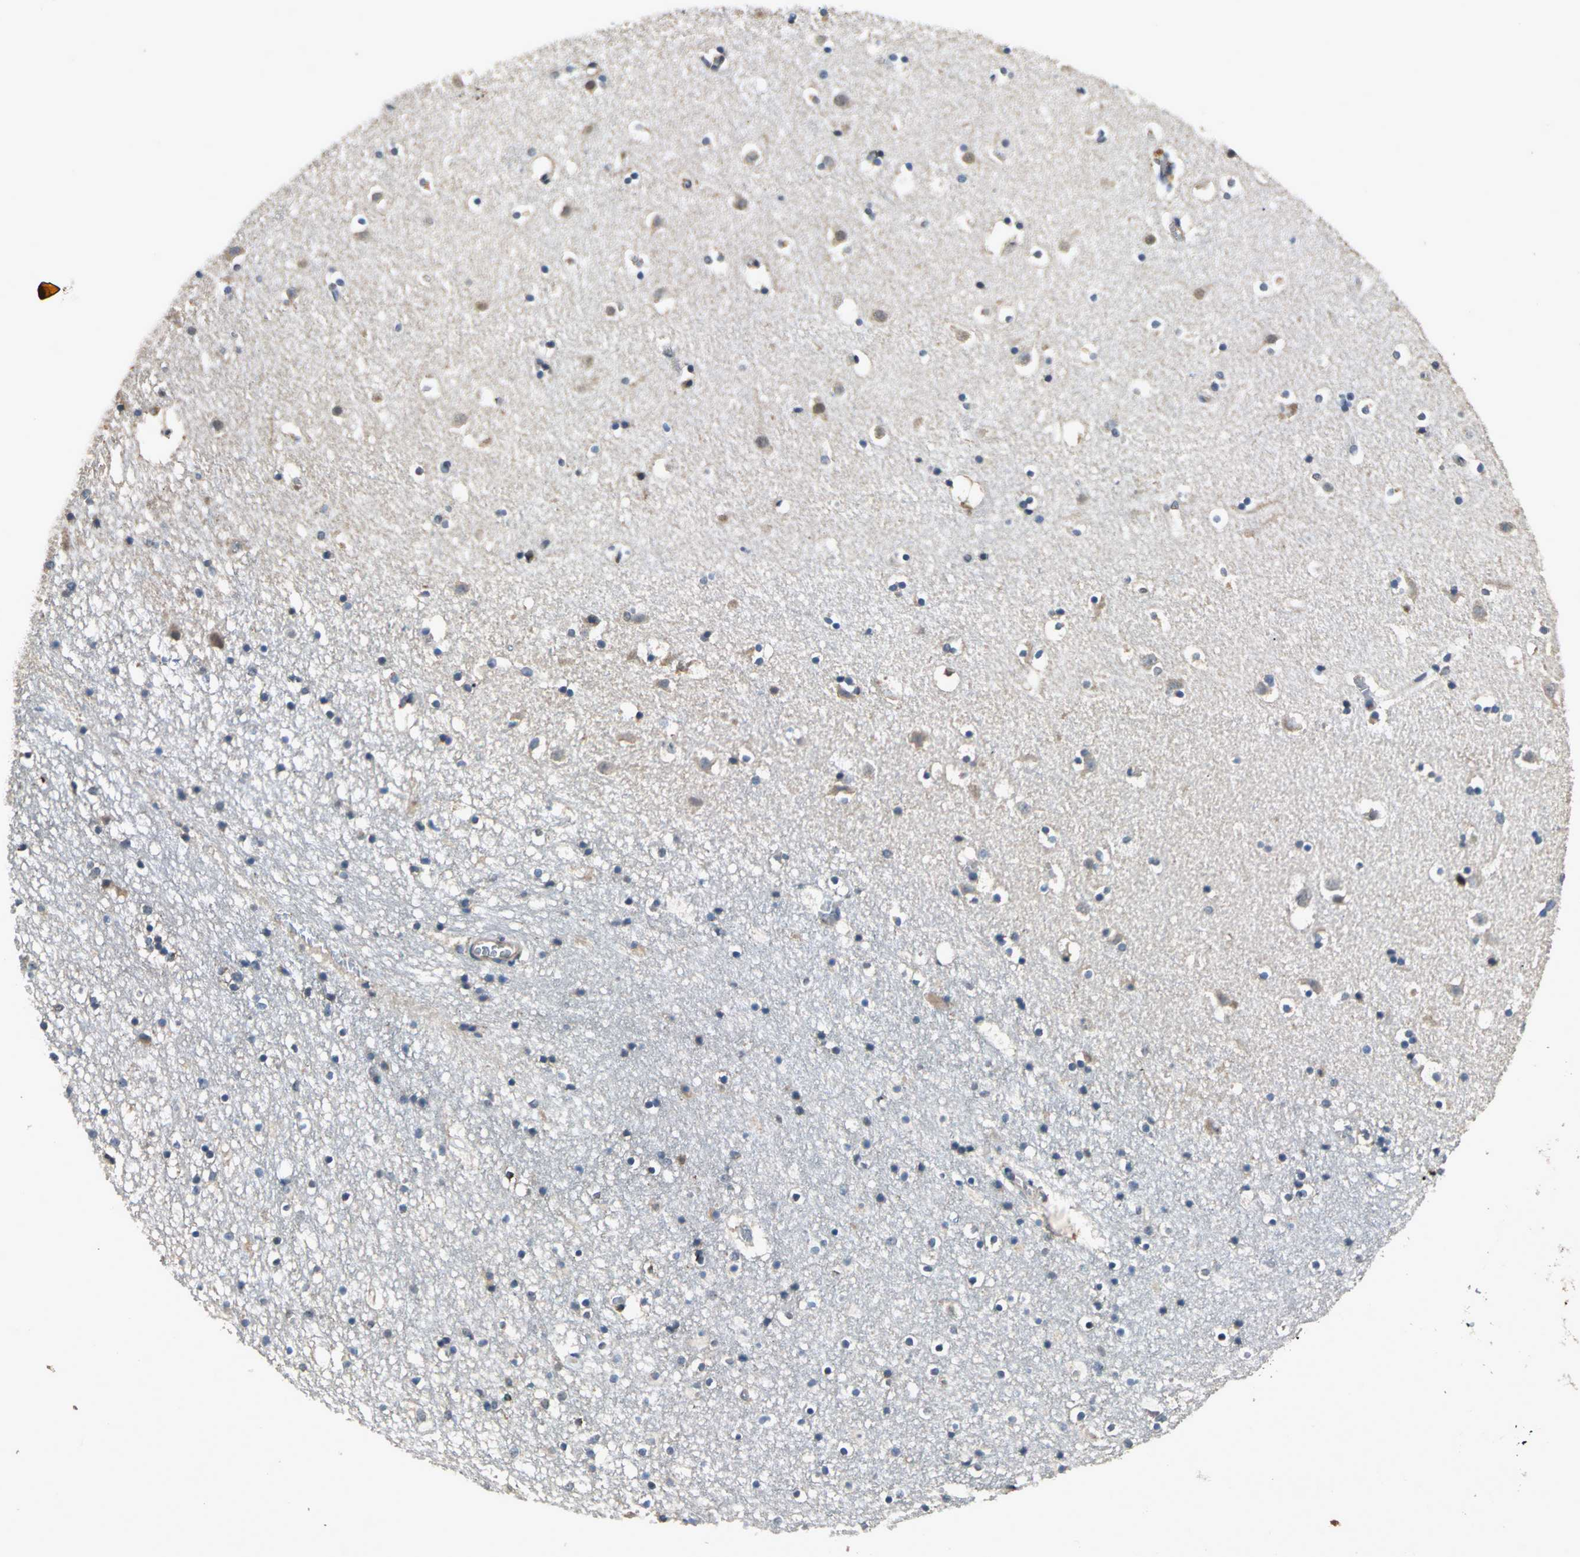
{"staining": {"intensity": "moderate", "quantity": "25%-75%", "location": "cytoplasmic/membranous"}, "tissue": "caudate", "cell_type": "Glial cells", "image_type": "normal", "snomed": [{"axis": "morphology", "description": "Normal tissue, NOS"}, {"axis": "topography", "description": "Lateral ventricle wall"}], "caption": "Approximately 25%-75% of glial cells in benign caudate show moderate cytoplasmic/membranous protein expression as visualized by brown immunohistochemical staining.", "gene": "EIF2B2", "patient": {"sex": "male", "age": 45}}